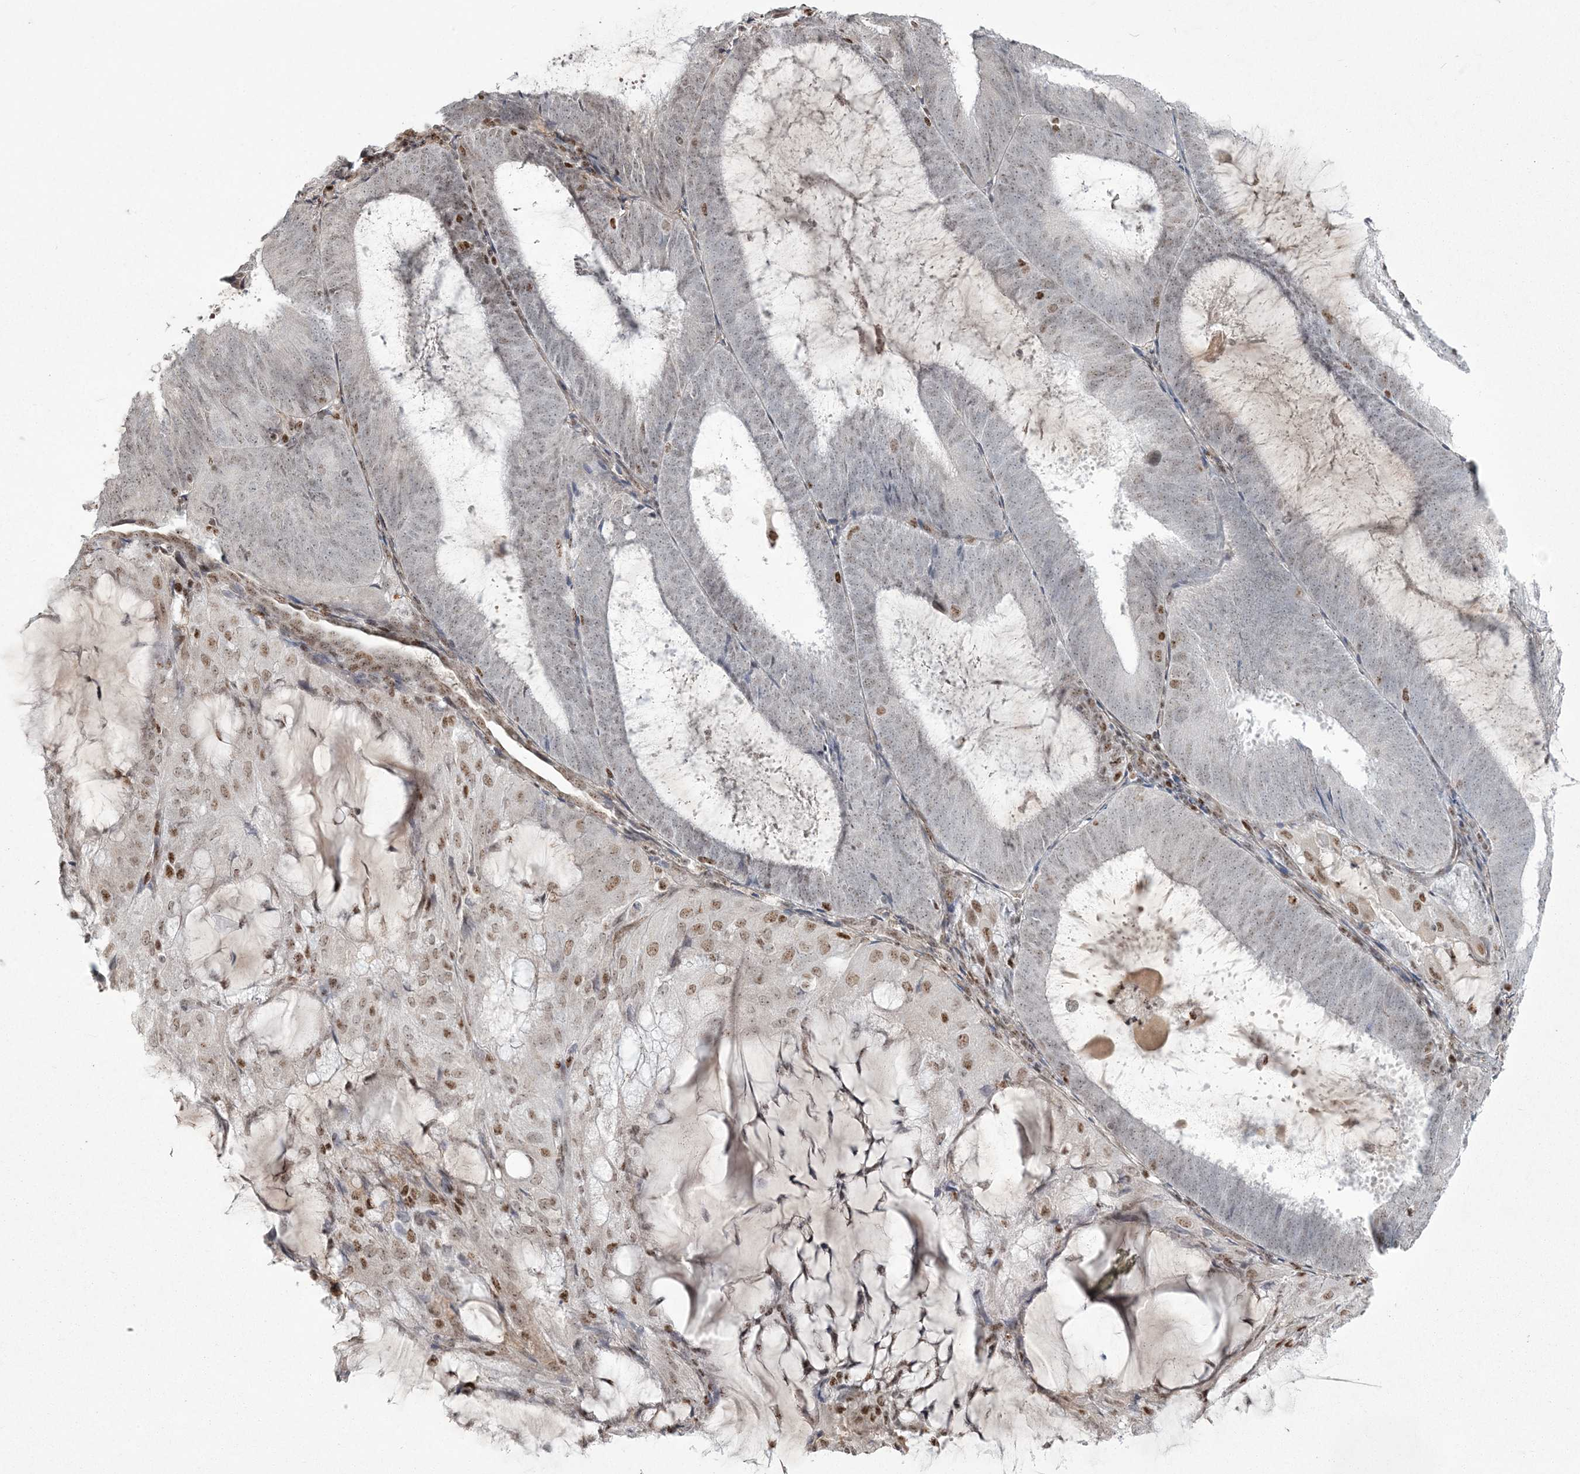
{"staining": {"intensity": "moderate", "quantity": "<25%", "location": "nuclear"}, "tissue": "endometrial cancer", "cell_type": "Tumor cells", "image_type": "cancer", "snomed": [{"axis": "morphology", "description": "Adenocarcinoma, NOS"}, {"axis": "topography", "description": "Endometrium"}], "caption": "A low amount of moderate nuclear staining is identified in approximately <25% of tumor cells in endometrial cancer (adenocarcinoma) tissue.", "gene": "RBM17", "patient": {"sex": "female", "age": 81}}